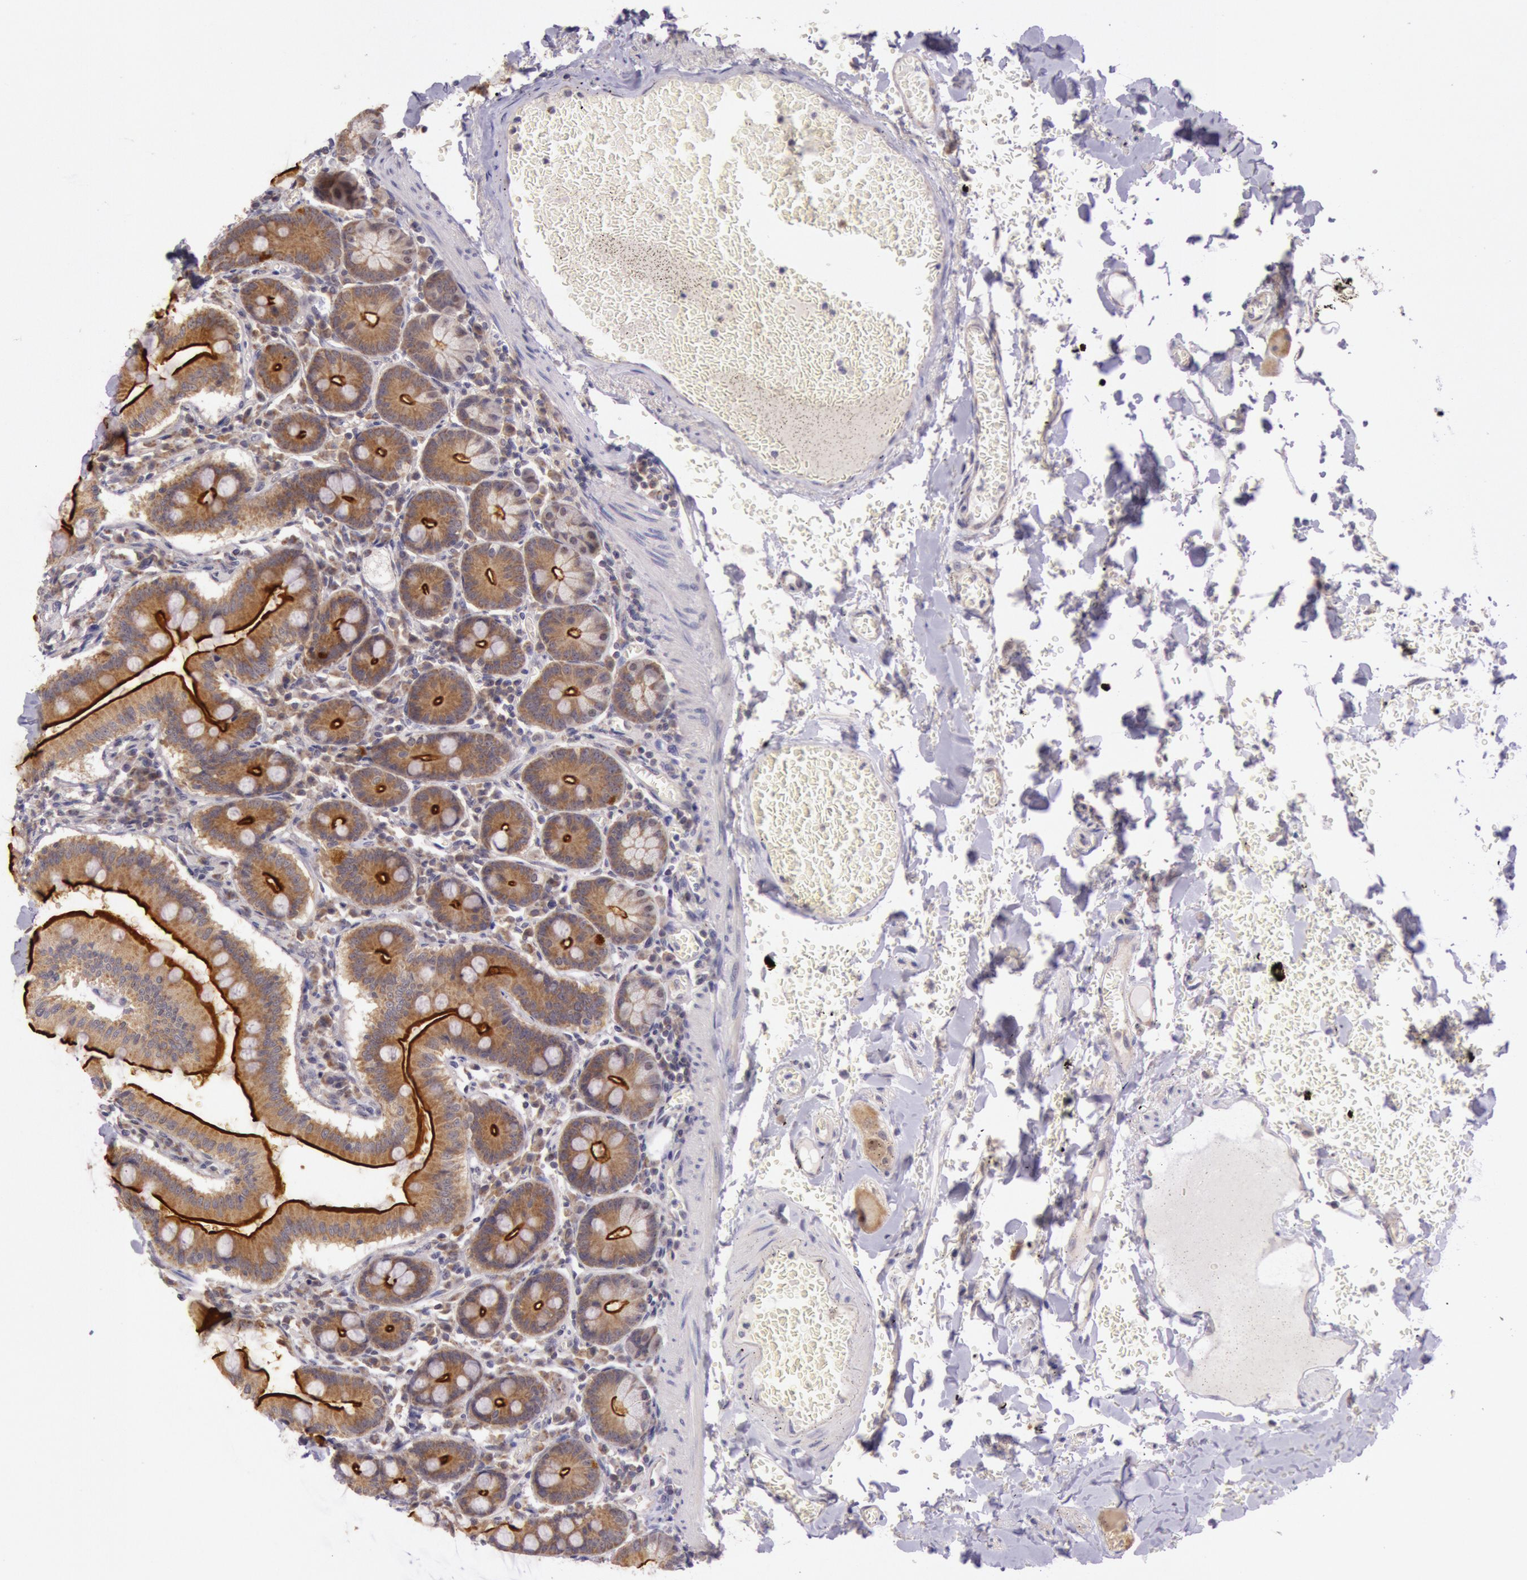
{"staining": {"intensity": "strong", "quantity": ">75%", "location": "cytoplasmic/membranous"}, "tissue": "small intestine", "cell_type": "Glandular cells", "image_type": "normal", "snomed": [{"axis": "morphology", "description": "Normal tissue, NOS"}, {"axis": "topography", "description": "Small intestine"}], "caption": "A brown stain shows strong cytoplasmic/membranous positivity of a protein in glandular cells of normal small intestine. (Stains: DAB in brown, nuclei in blue, Microscopy: brightfield microscopy at high magnification).", "gene": "CDK16", "patient": {"sex": "male", "age": 71}}